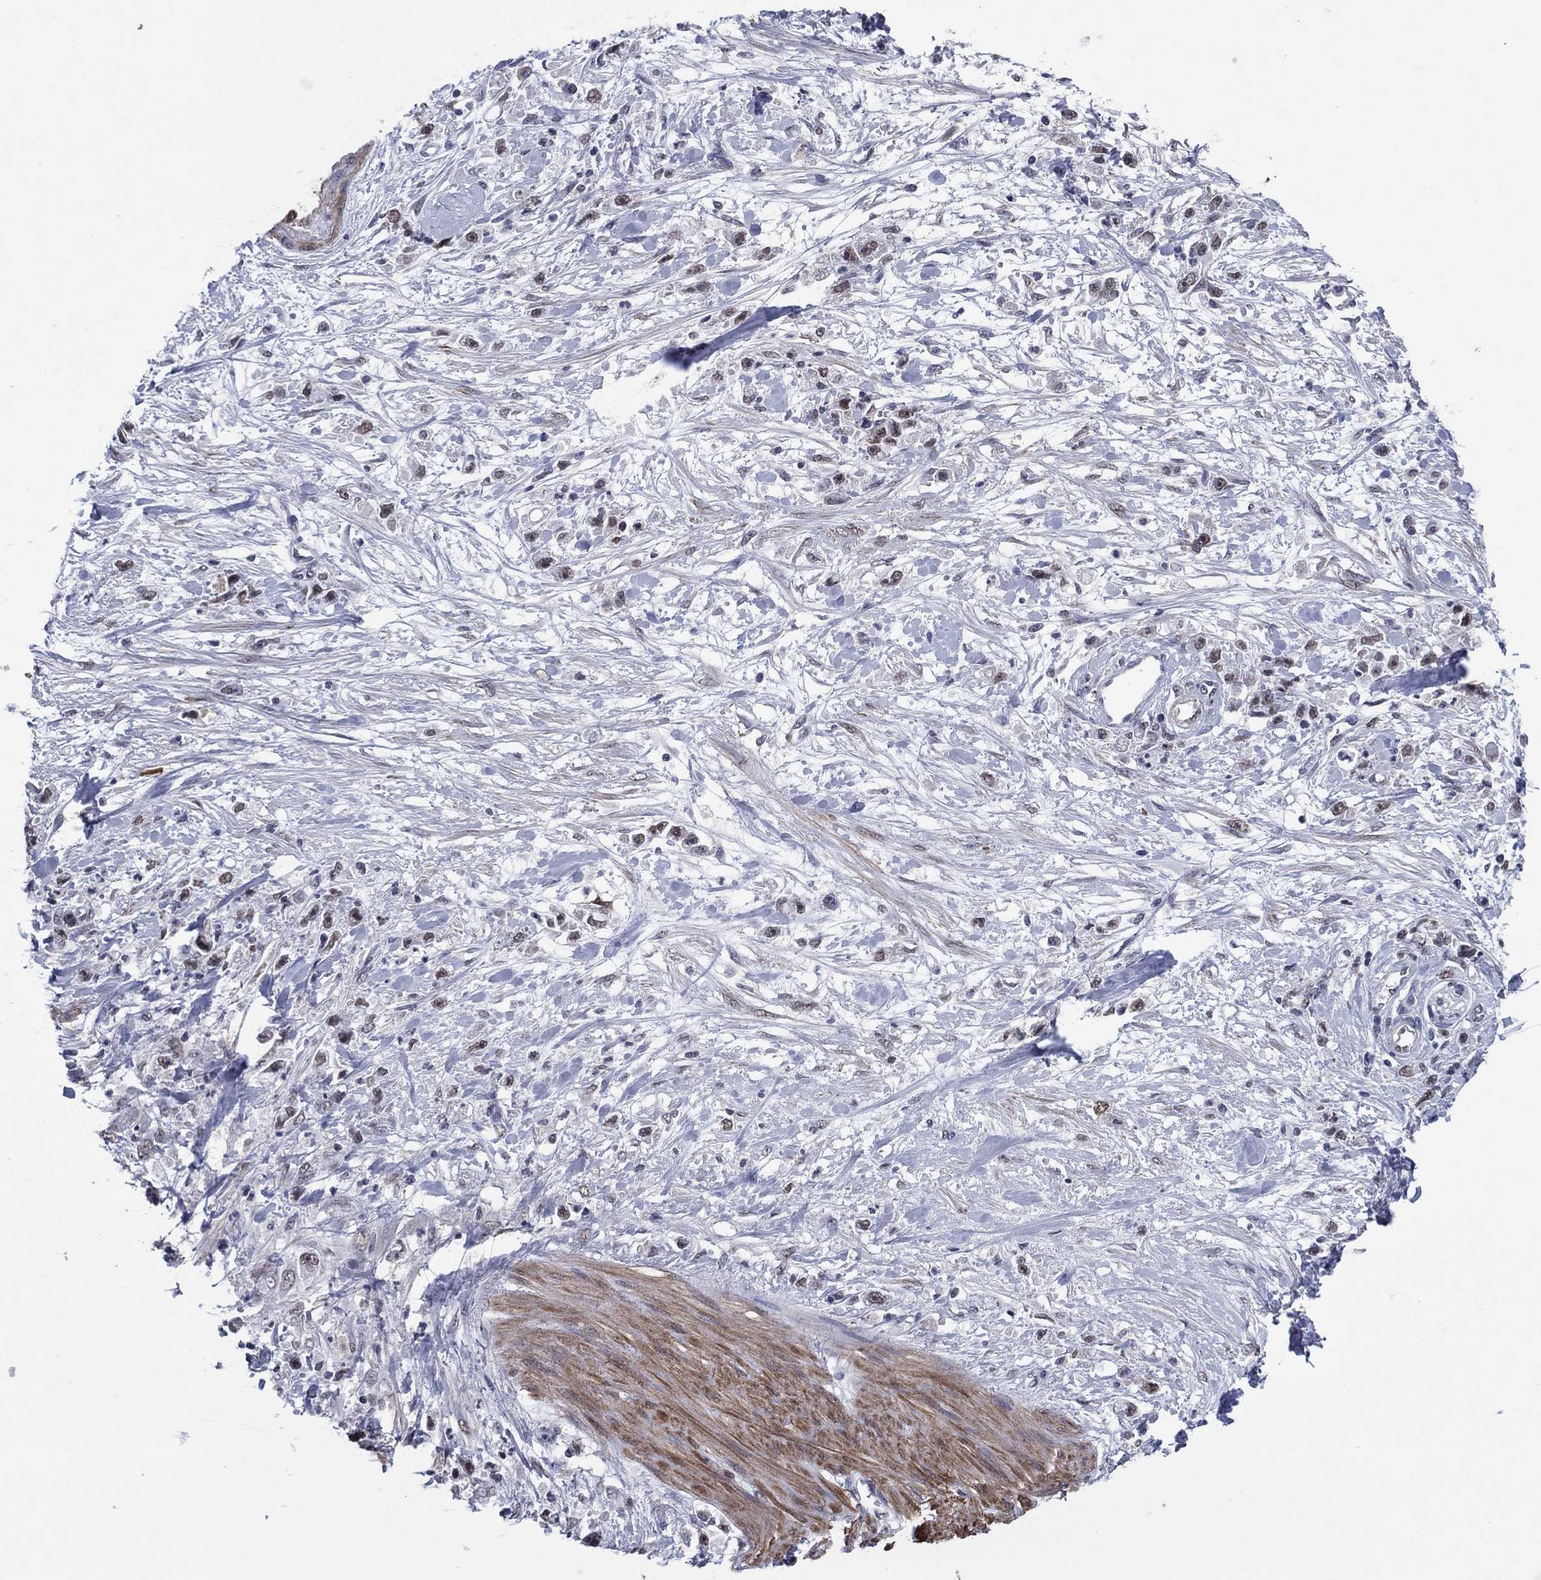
{"staining": {"intensity": "negative", "quantity": "none", "location": "none"}, "tissue": "stomach cancer", "cell_type": "Tumor cells", "image_type": "cancer", "snomed": [{"axis": "morphology", "description": "Adenocarcinoma, NOS"}, {"axis": "topography", "description": "Stomach"}], "caption": "Immunohistochemistry (IHC) photomicrograph of stomach adenocarcinoma stained for a protein (brown), which shows no staining in tumor cells. (Stains: DAB (3,3'-diaminobenzidine) immunohistochemistry (IHC) with hematoxylin counter stain, Microscopy: brightfield microscopy at high magnification).", "gene": "TYMS", "patient": {"sex": "female", "age": 59}}